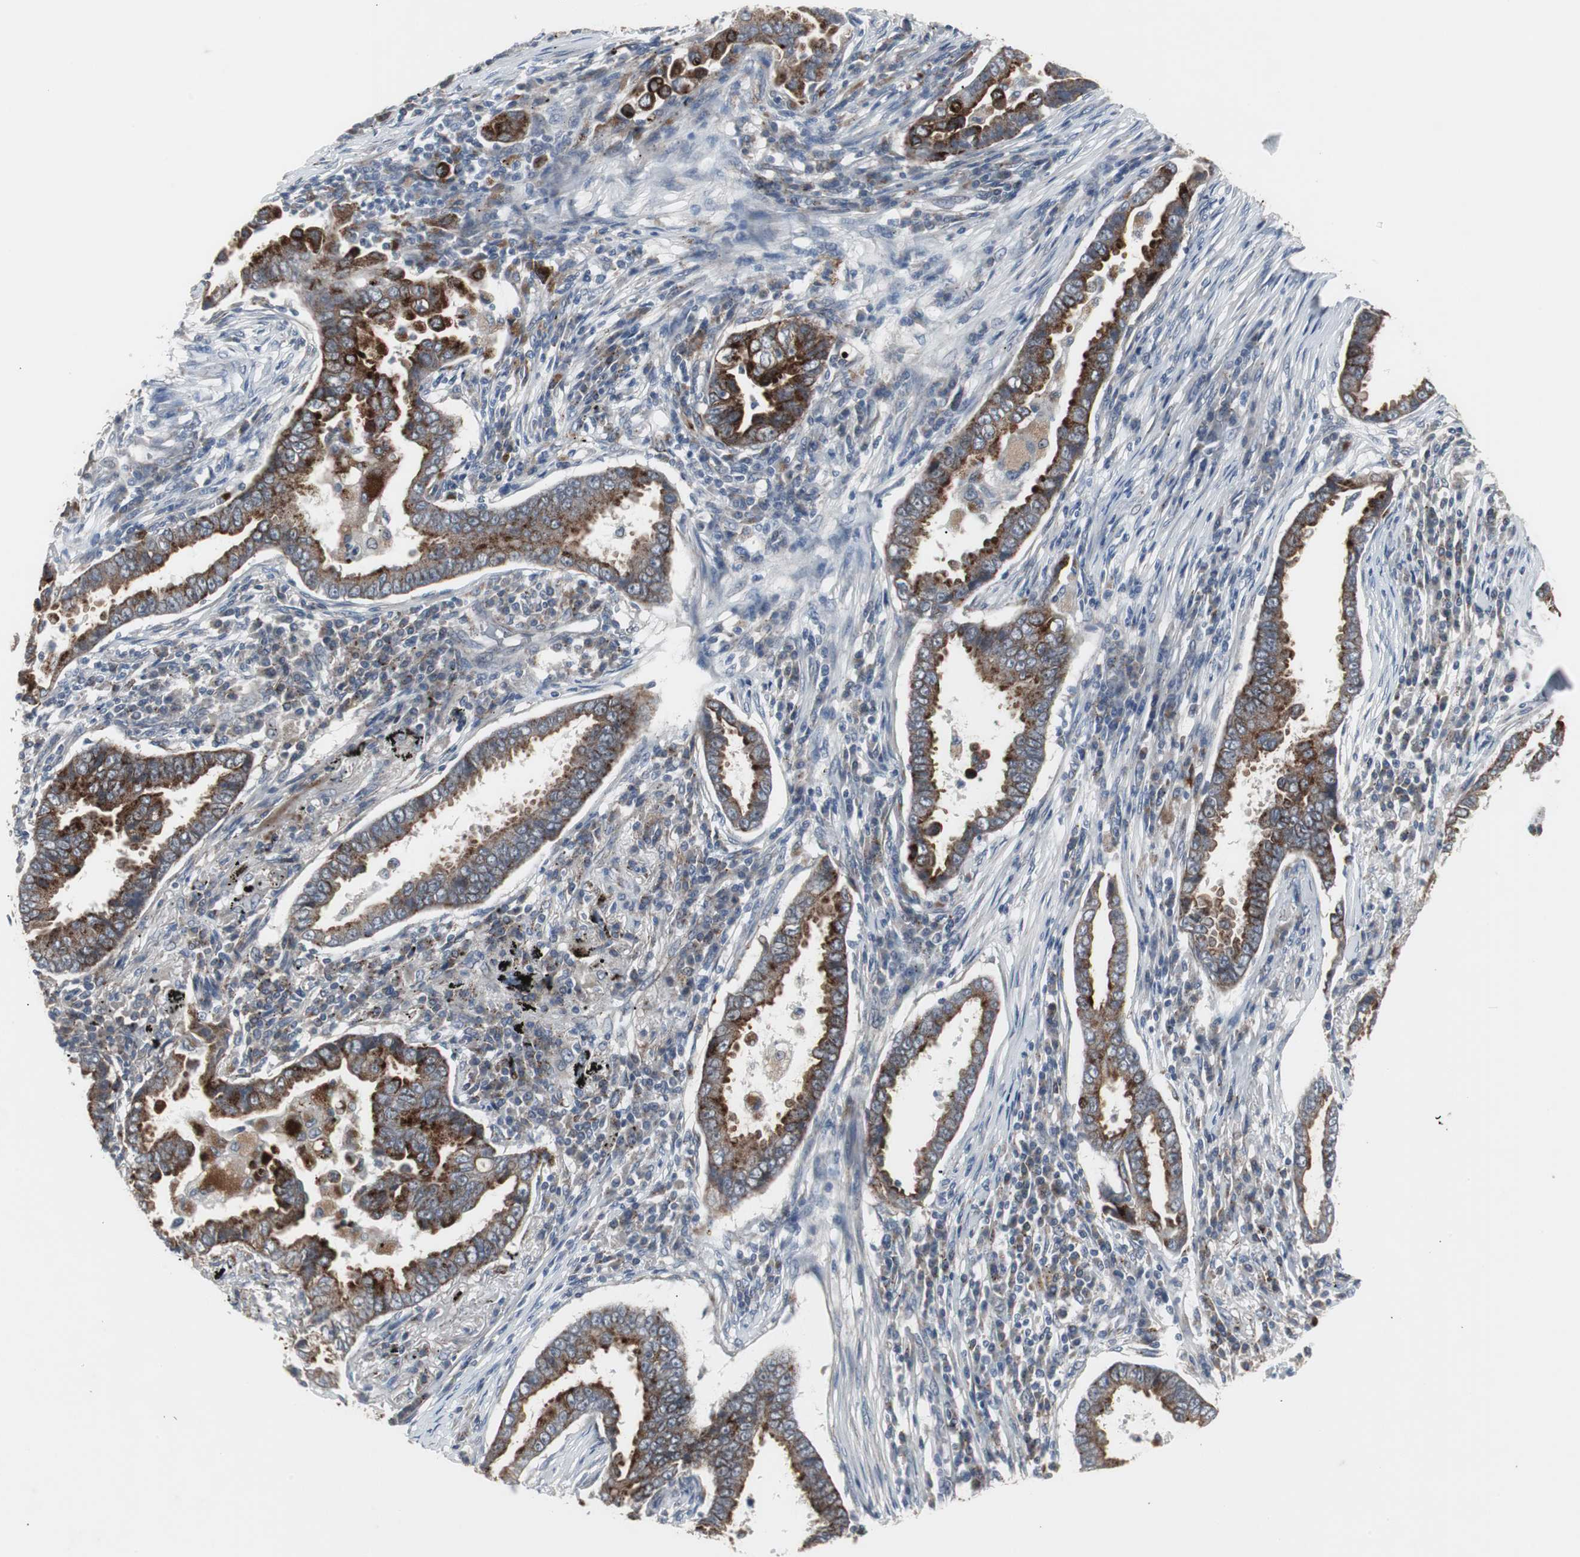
{"staining": {"intensity": "strong", "quantity": ">75%", "location": "cytoplasmic/membranous"}, "tissue": "lung cancer", "cell_type": "Tumor cells", "image_type": "cancer", "snomed": [{"axis": "morphology", "description": "Normal tissue, NOS"}, {"axis": "morphology", "description": "Inflammation, NOS"}, {"axis": "morphology", "description": "Adenocarcinoma, NOS"}, {"axis": "topography", "description": "Lung"}], "caption": "IHC histopathology image of lung cancer stained for a protein (brown), which demonstrates high levels of strong cytoplasmic/membranous staining in approximately >75% of tumor cells.", "gene": "GBA1", "patient": {"sex": "female", "age": 64}}